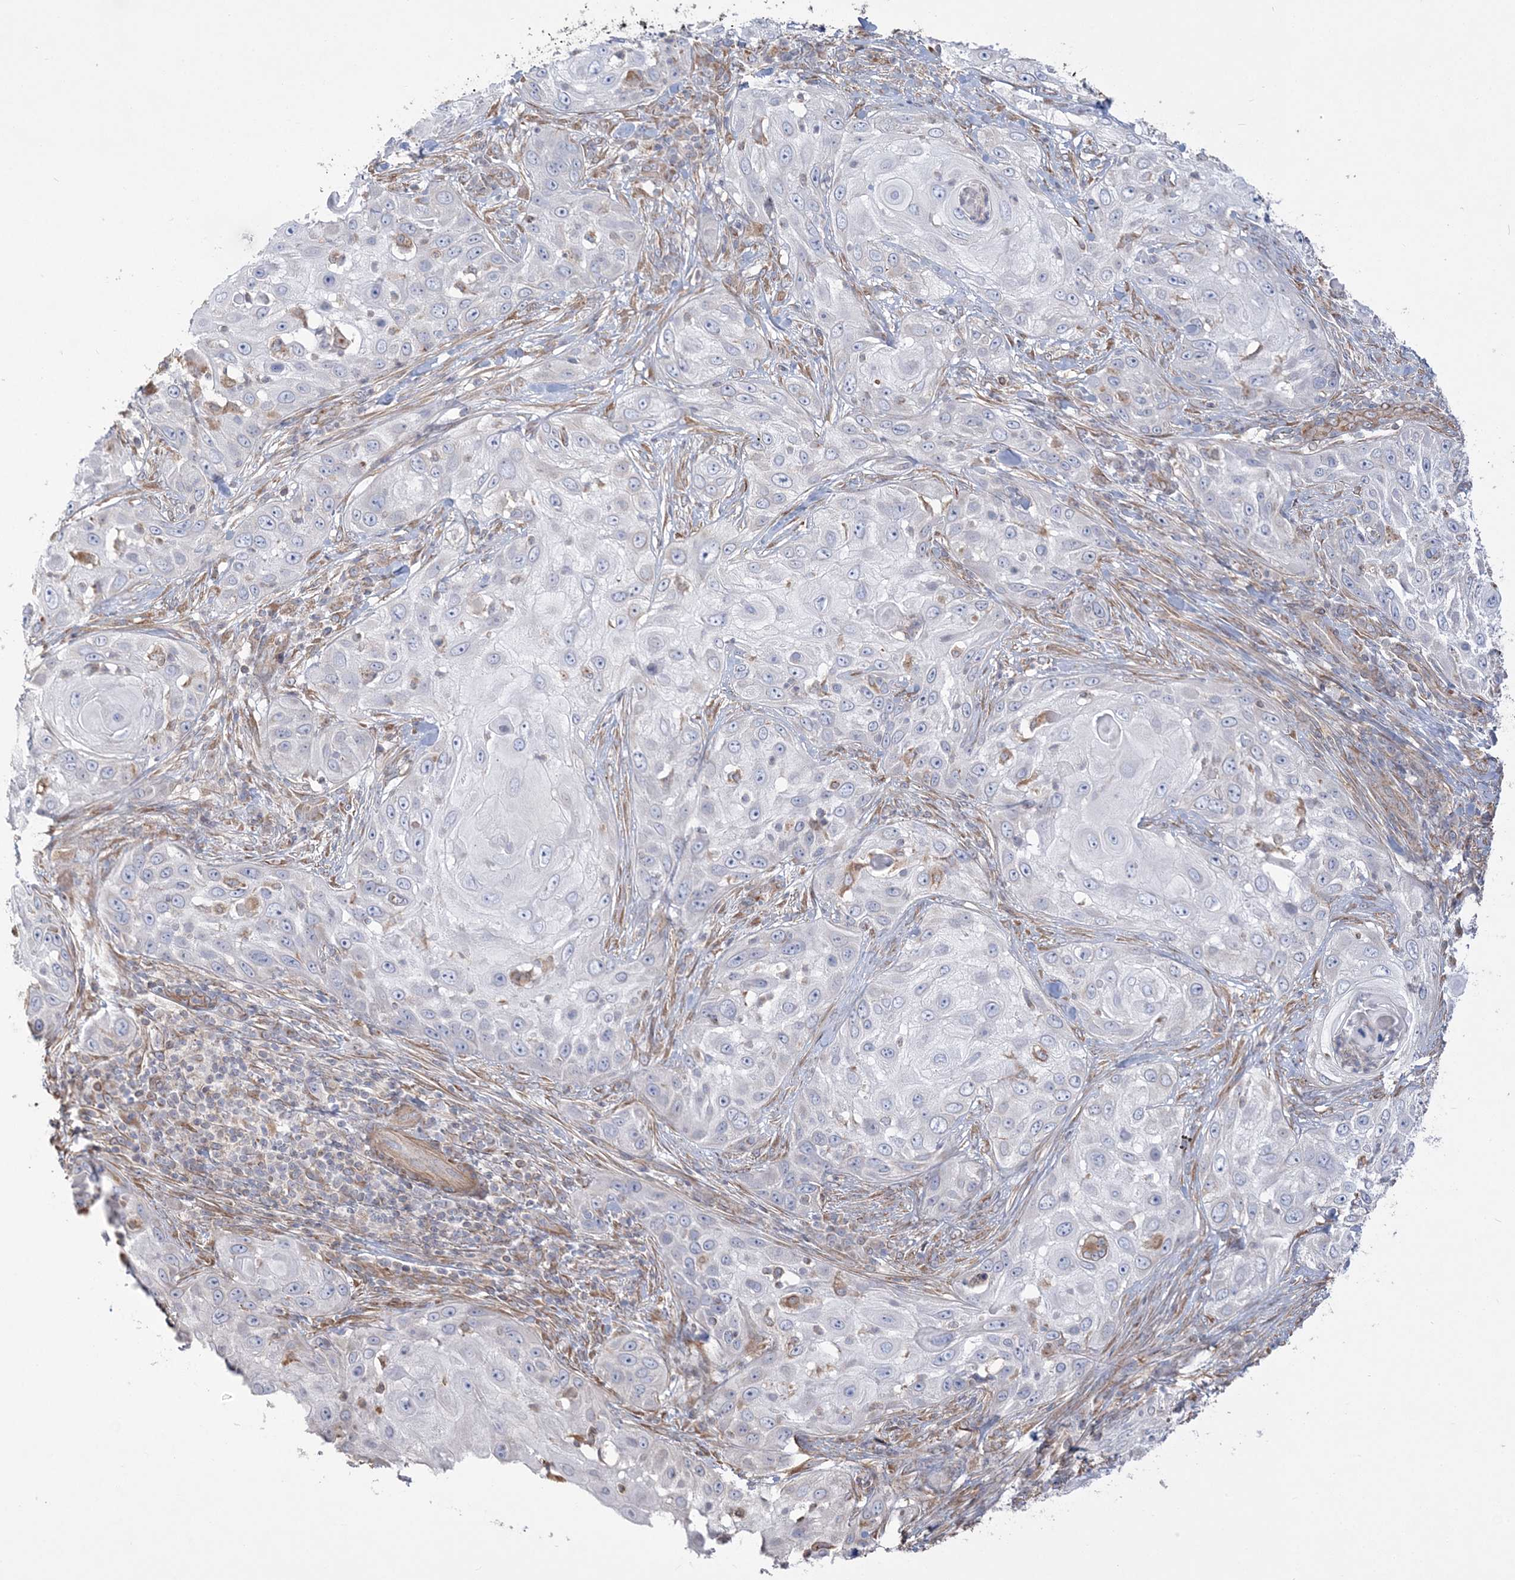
{"staining": {"intensity": "negative", "quantity": "none", "location": "none"}, "tissue": "skin cancer", "cell_type": "Tumor cells", "image_type": "cancer", "snomed": [{"axis": "morphology", "description": "Squamous cell carcinoma, NOS"}, {"axis": "topography", "description": "Skin"}], "caption": "Image shows no significant protein positivity in tumor cells of skin cancer (squamous cell carcinoma). The staining was performed using DAB (3,3'-diaminobenzidine) to visualize the protein expression in brown, while the nuclei were stained in blue with hematoxylin (Magnification: 20x).", "gene": "ZNF821", "patient": {"sex": "female", "age": 44}}